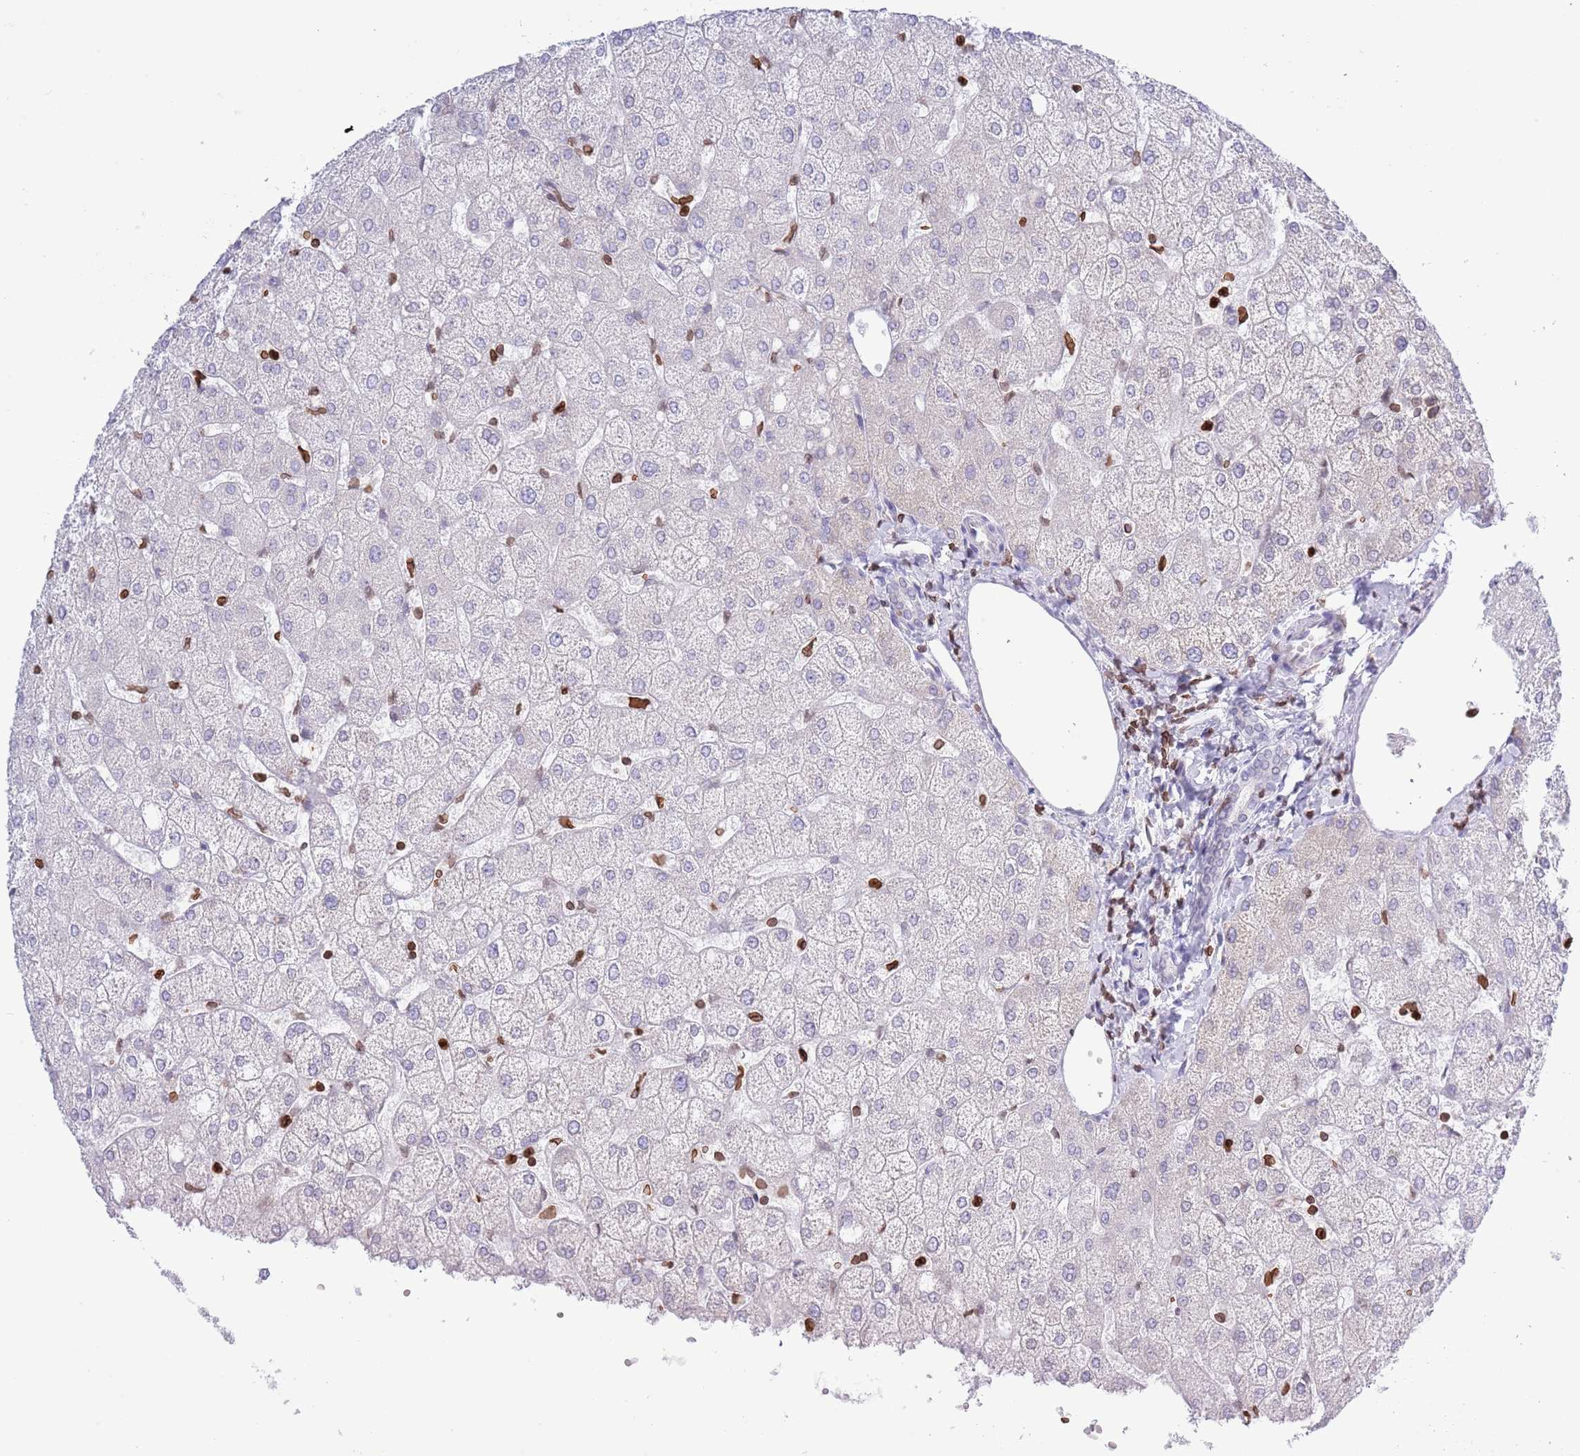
{"staining": {"intensity": "negative", "quantity": "none", "location": "none"}, "tissue": "liver", "cell_type": "Cholangiocytes", "image_type": "normal", "snomed": [{"axis": "morphology", "description": "Normal tissue, NOS"}, {"axis": "topography", "description": "Liver"}], "caption": "The micrograph exhibits no staining of cholangiocytes in unremarkable liver. Nuclei are stained in blue.", "gene": "LBR", "patient": {"sex": "female", "age": 54}}